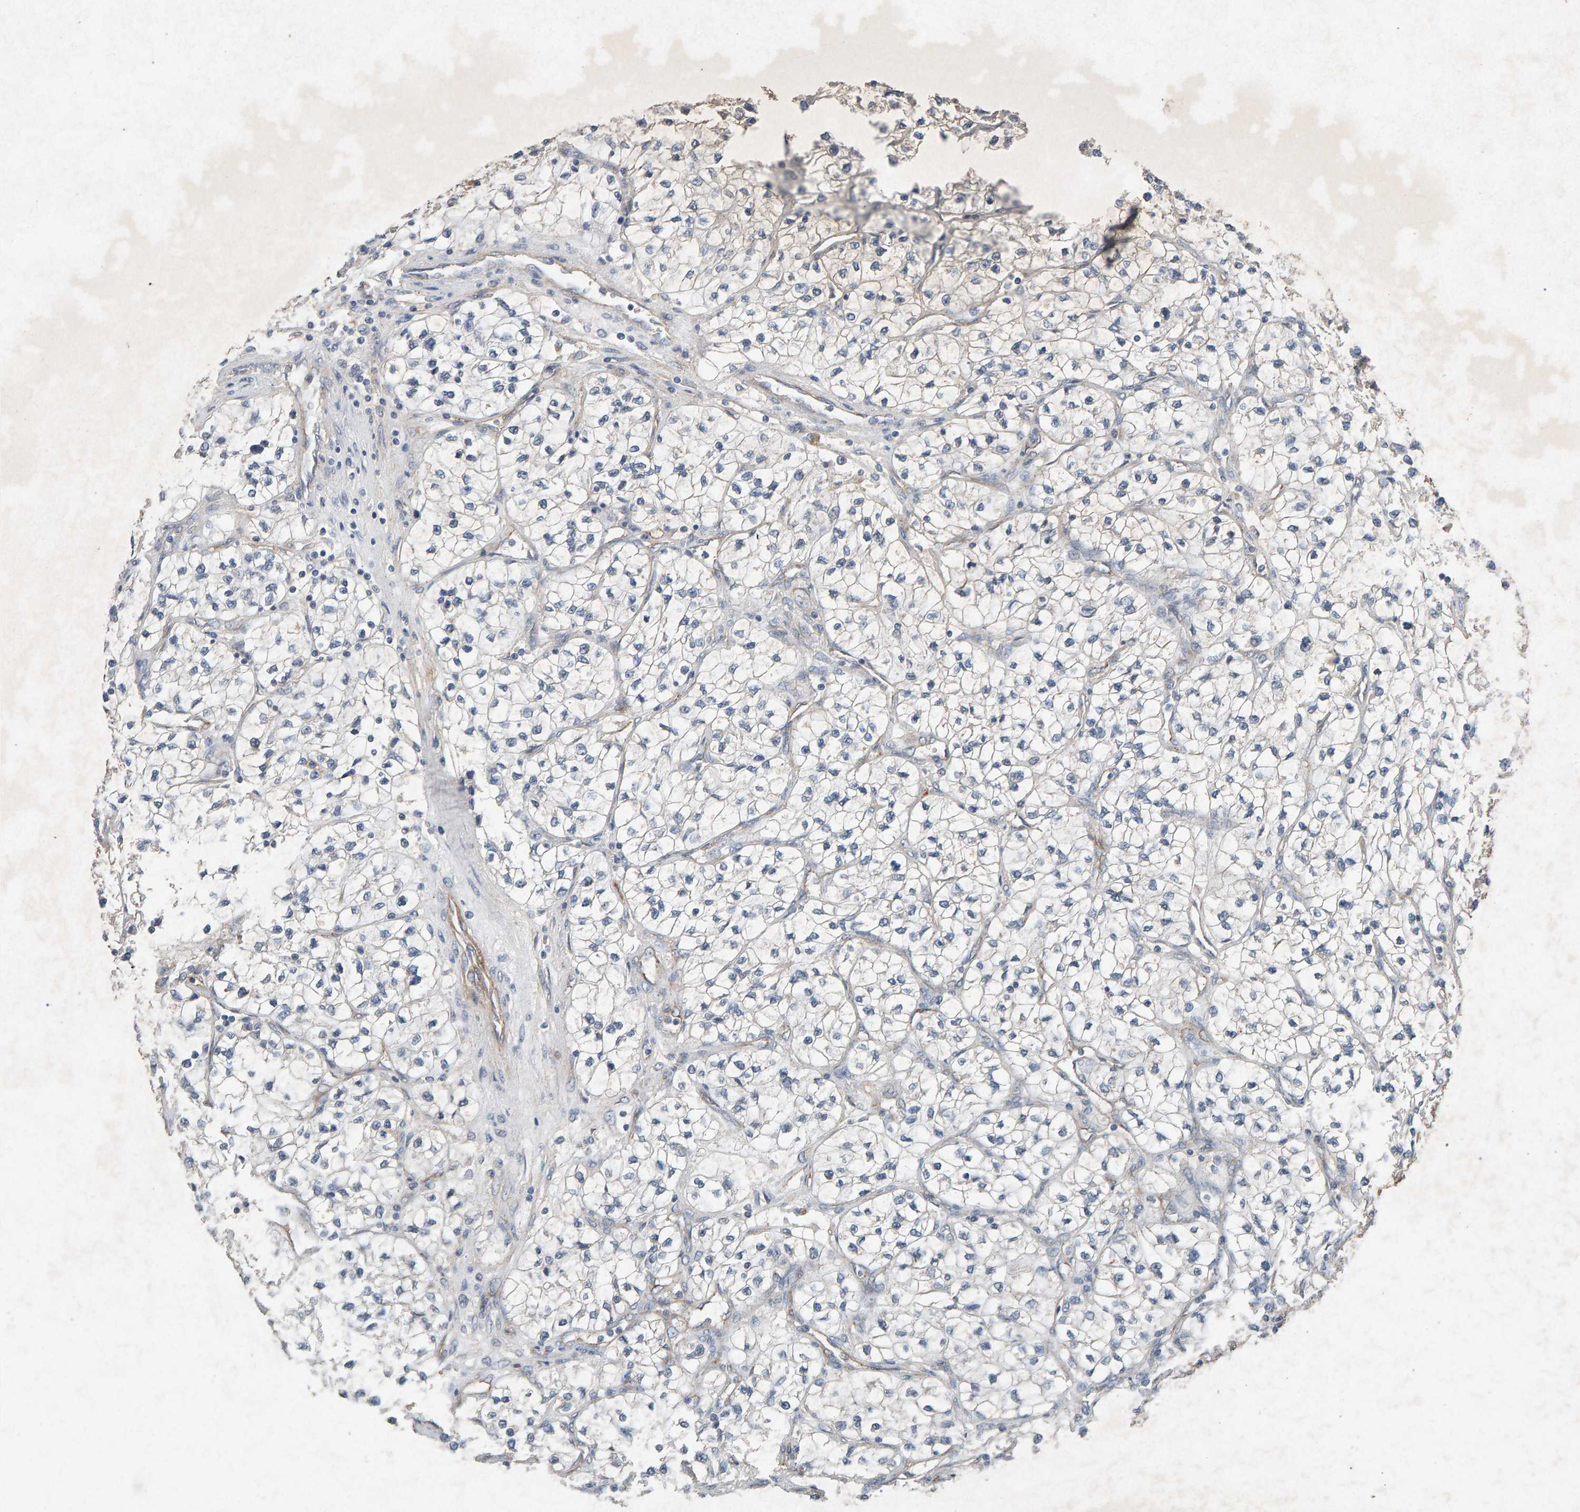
{"staining": {"intensity": "negative", "quantity": "none", "location": "none"}, "tissue": "renal cancer", "cell_type": "Tumor cells", "image_type": "cancer", "snomed": [{"axis": "morphology", "description": "Adenocarcinoma, NOS"}, {"axis": "topography", "description": "Kidney"}], "caption": "This micrograph is of renal cancer (adenocarcinoma) stained with immunohistochemistry to label a protein in brown with the nuclei are counter-stained blue. There is no expression in tumor cells.", "gene": "PTPRM", "patient": {"sex": "female", "age": 57}}